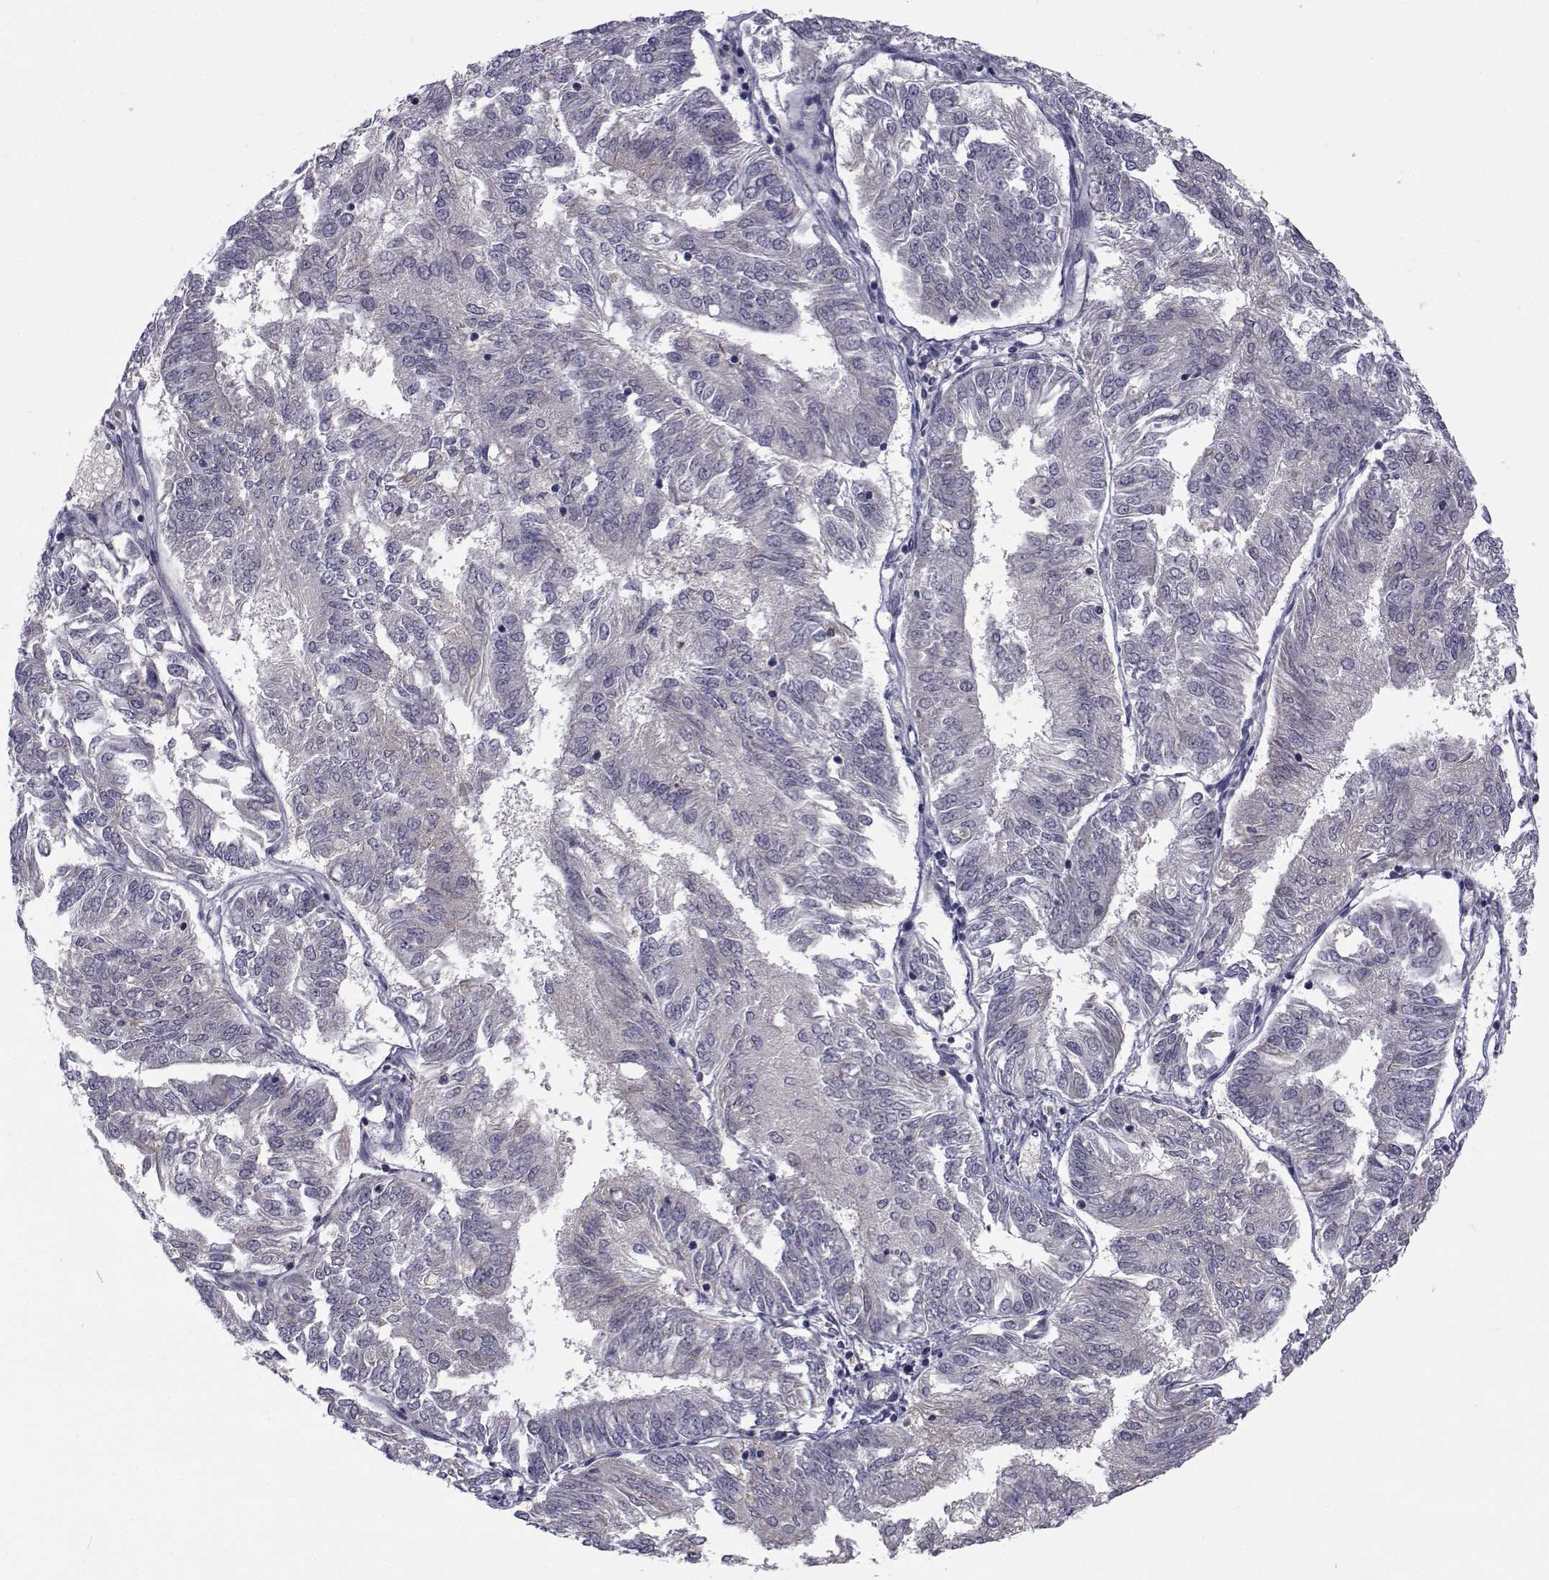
{"staining": {"intensity": "negative", "quantity": "none", "location": "none"}, "tissue": "endometrial cancer", "cell_type": "Tumor cells", "image_type": "cancer", "snomed": [{"axis": "morphology", "description": "Adenocarcinoma, NOS"}, {"axis": "topography", "description": "Endometrium"}], "caption": "DAB (3,3'-diaminobenzidine) immunohistochemical staining of endometrial cancer exhibits no significant staining in tumor cells. The staining is performed using DAB (3,3'-diaminobenzidine) brown chromogen with nuclei counter-stained in using hematoxylin.", "gene": "ANGPT1", "patient": {"sex": "female", "age": 58}}